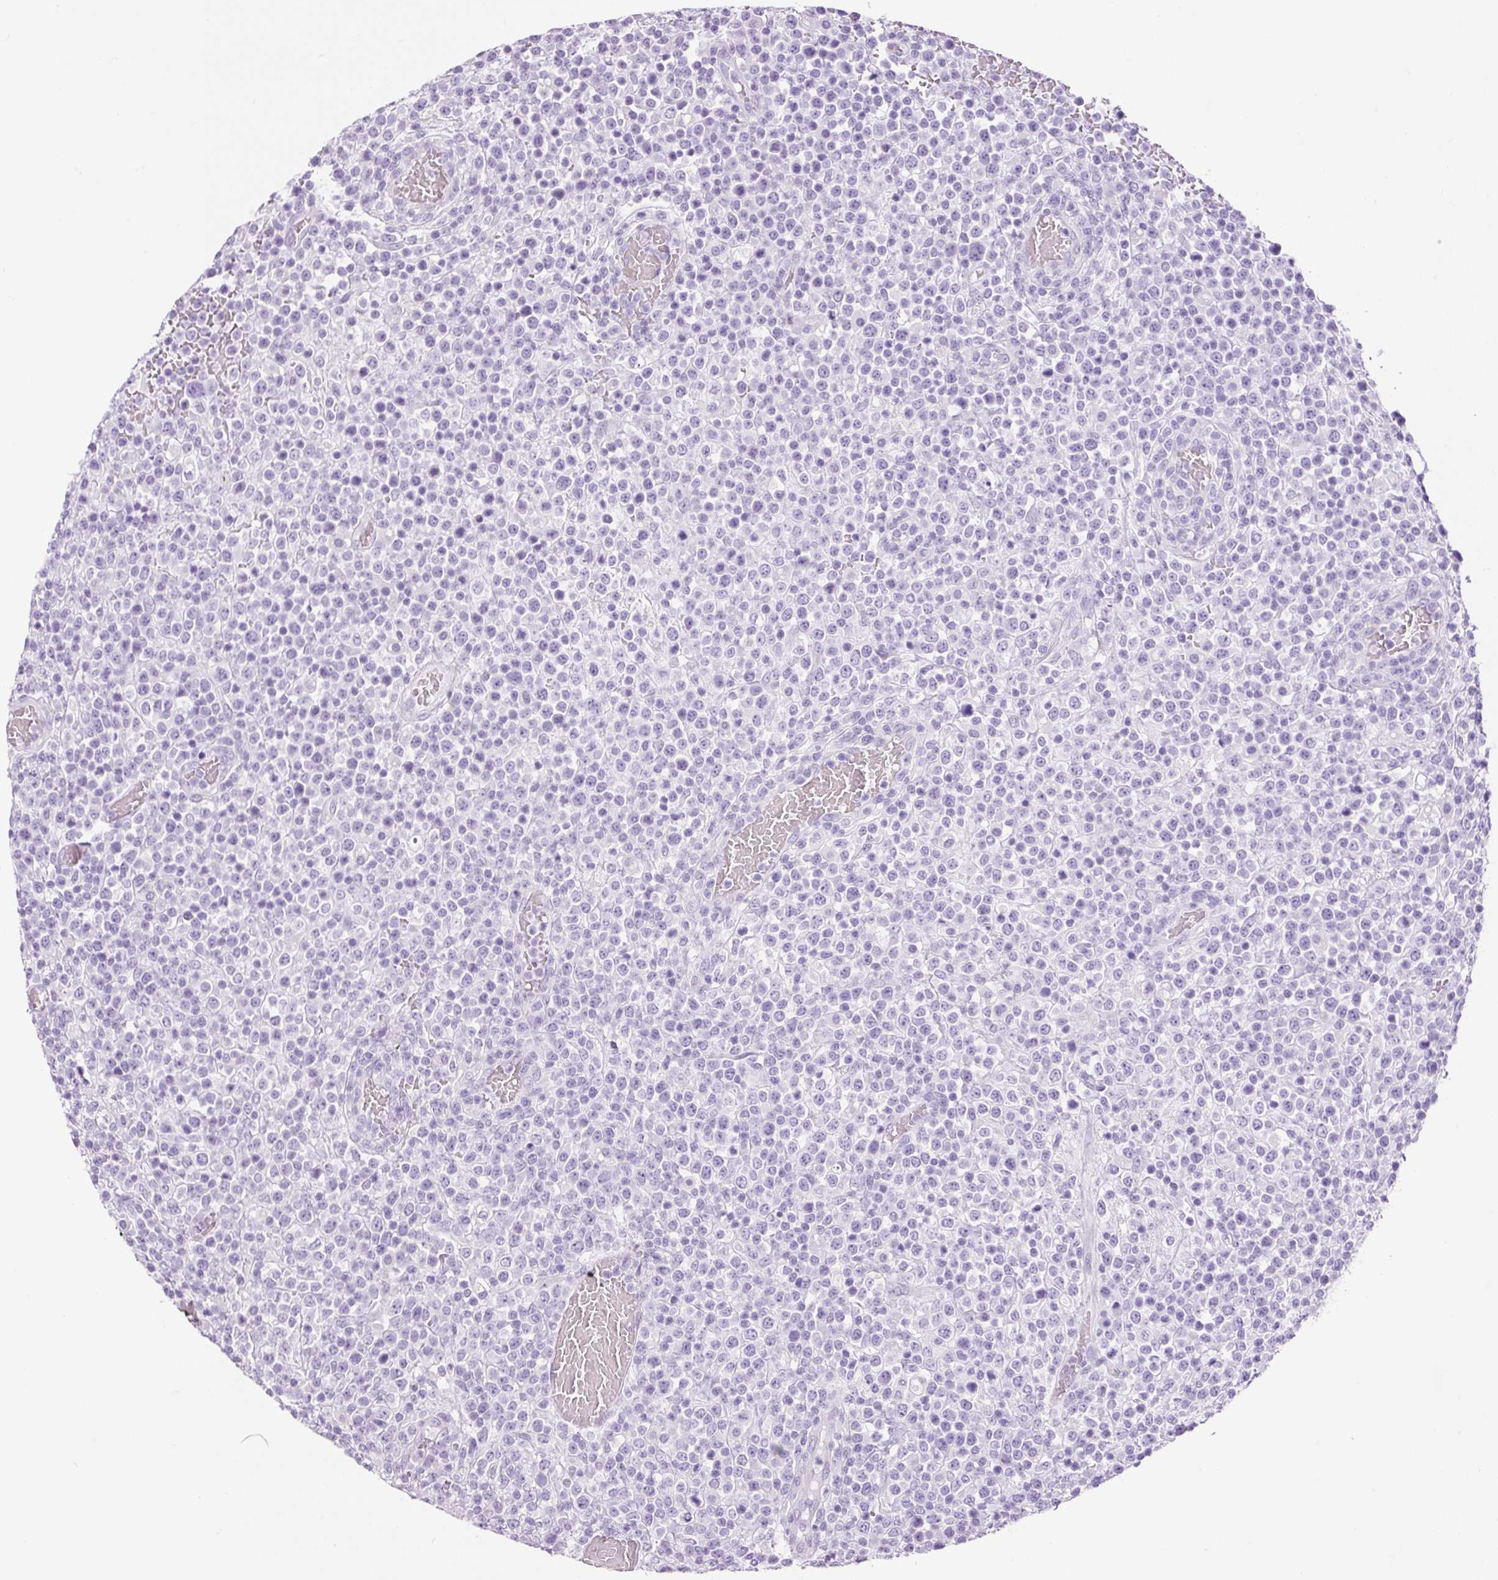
{"staining": {"intensity": "negative", "quantity": "none", "location": "none"}, "tissue": "lymphoma", "cell_type": "Tumor cells", "image_type": "cancer", "snomed": [{"axis": "morphology", "description": "Malignant lymphoma, non-Hodgkin's type, High grade"}, {"axis": "topography", "description": "Colon"}], "caption": "A high-resolution micrograph shows IHC staining of malignant lymphoma, non-Hodgkin's type (high-grade), which displays no significant staining in tumor cells.", "gene": "ADSS1", "patient": {"sex": "female", "age": 53}}